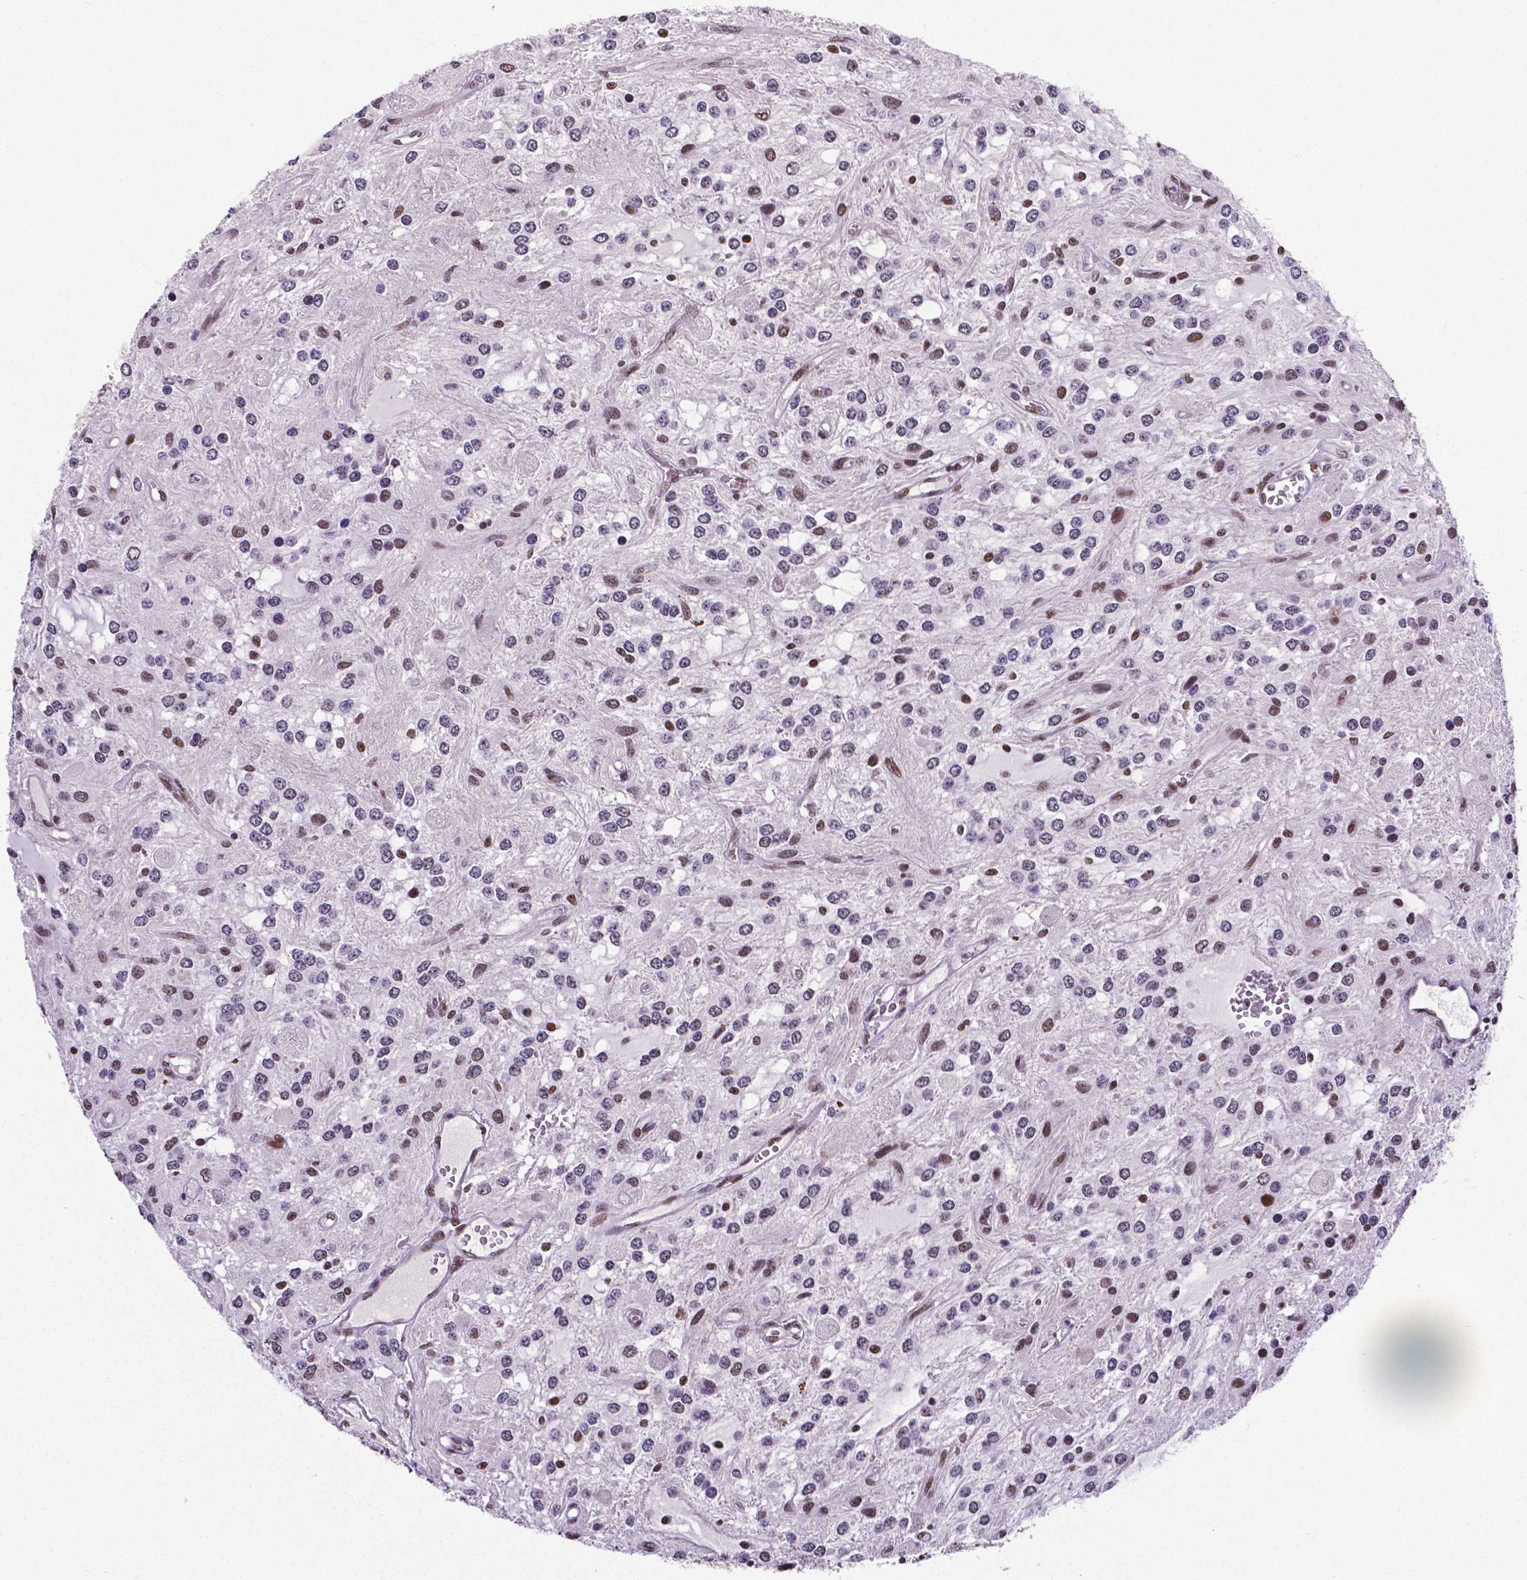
{"staining": {"intensity": "moderate", "quantity": "<25%", "location": "nuclear"}, "tissue": "glioma", "cell_type": "Tumor cells", "image_type": "cancer", "snomed": [{"axis": "morphology", "description": "Glioma, malignant, Low grade"}, {"axis": "topography", "description": "Cerebellum"}], "caption": "IHC micrograph of neoplastic tissue: human glioma stained using IHC shows low levels of moderate protein expression localized specifically in the nuclear of tumor cells, appearing as a nuclear brown color.", "gene": "REST", "patient": {"sex": "female", "age": 14}}